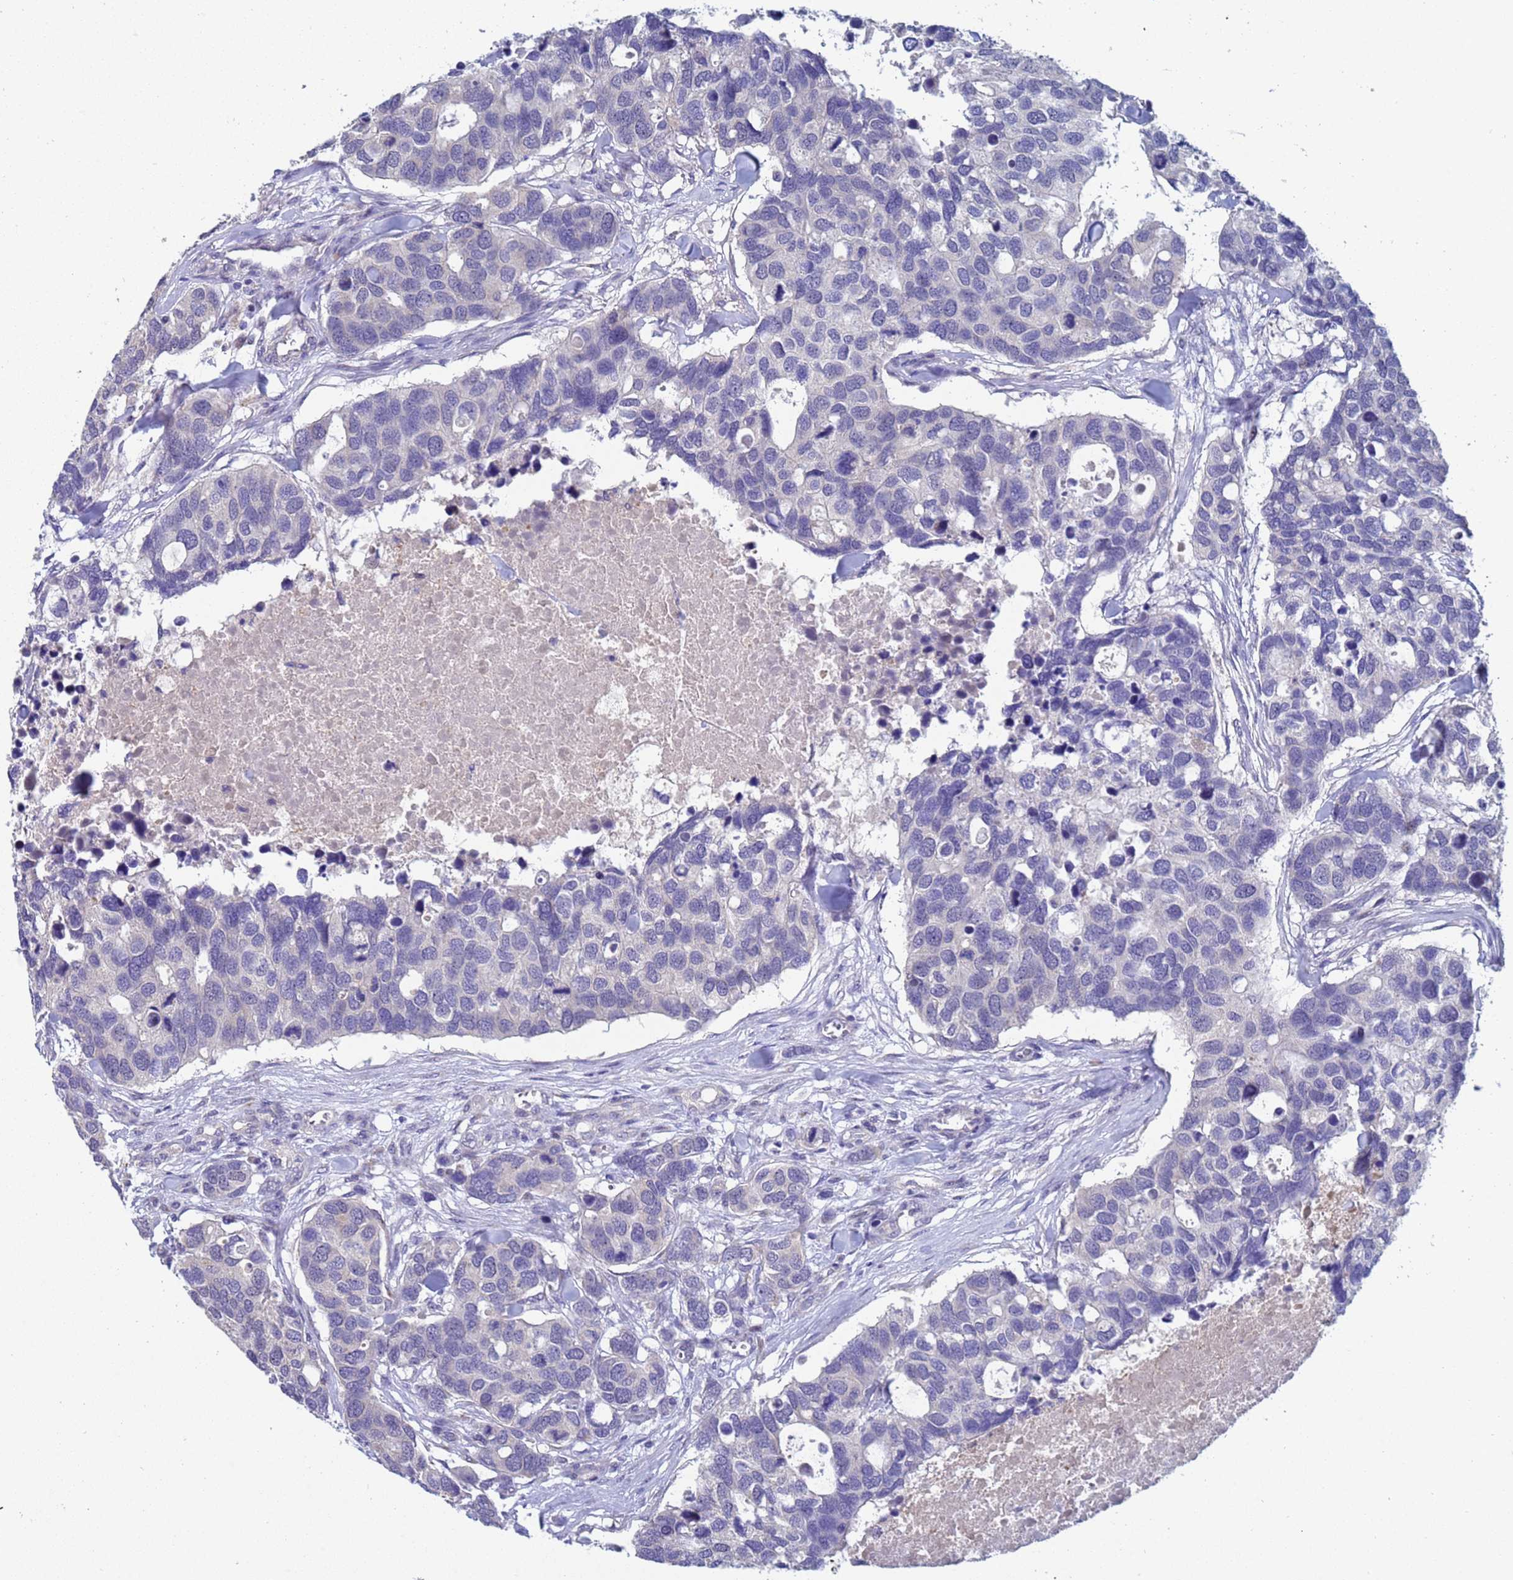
{"staining": {"intensity": "negative", "quantity": "none", "location": "none"}, "tissue": "breast cancer", "cell_type": "Tumor cells", "image_type": "cancer", "snomed": [{"axis": "morphology", "description": "Duct carcinoma"}, {"axis": "topography", "description": "Breast"}], "caption": "An IHC image of breast intraductal carcinoma is shown. There is no staining in tumor cells of breast intraductal carcinoma.", "gene": "IHO1", "patient": {"sex": "female", "age": 83}}